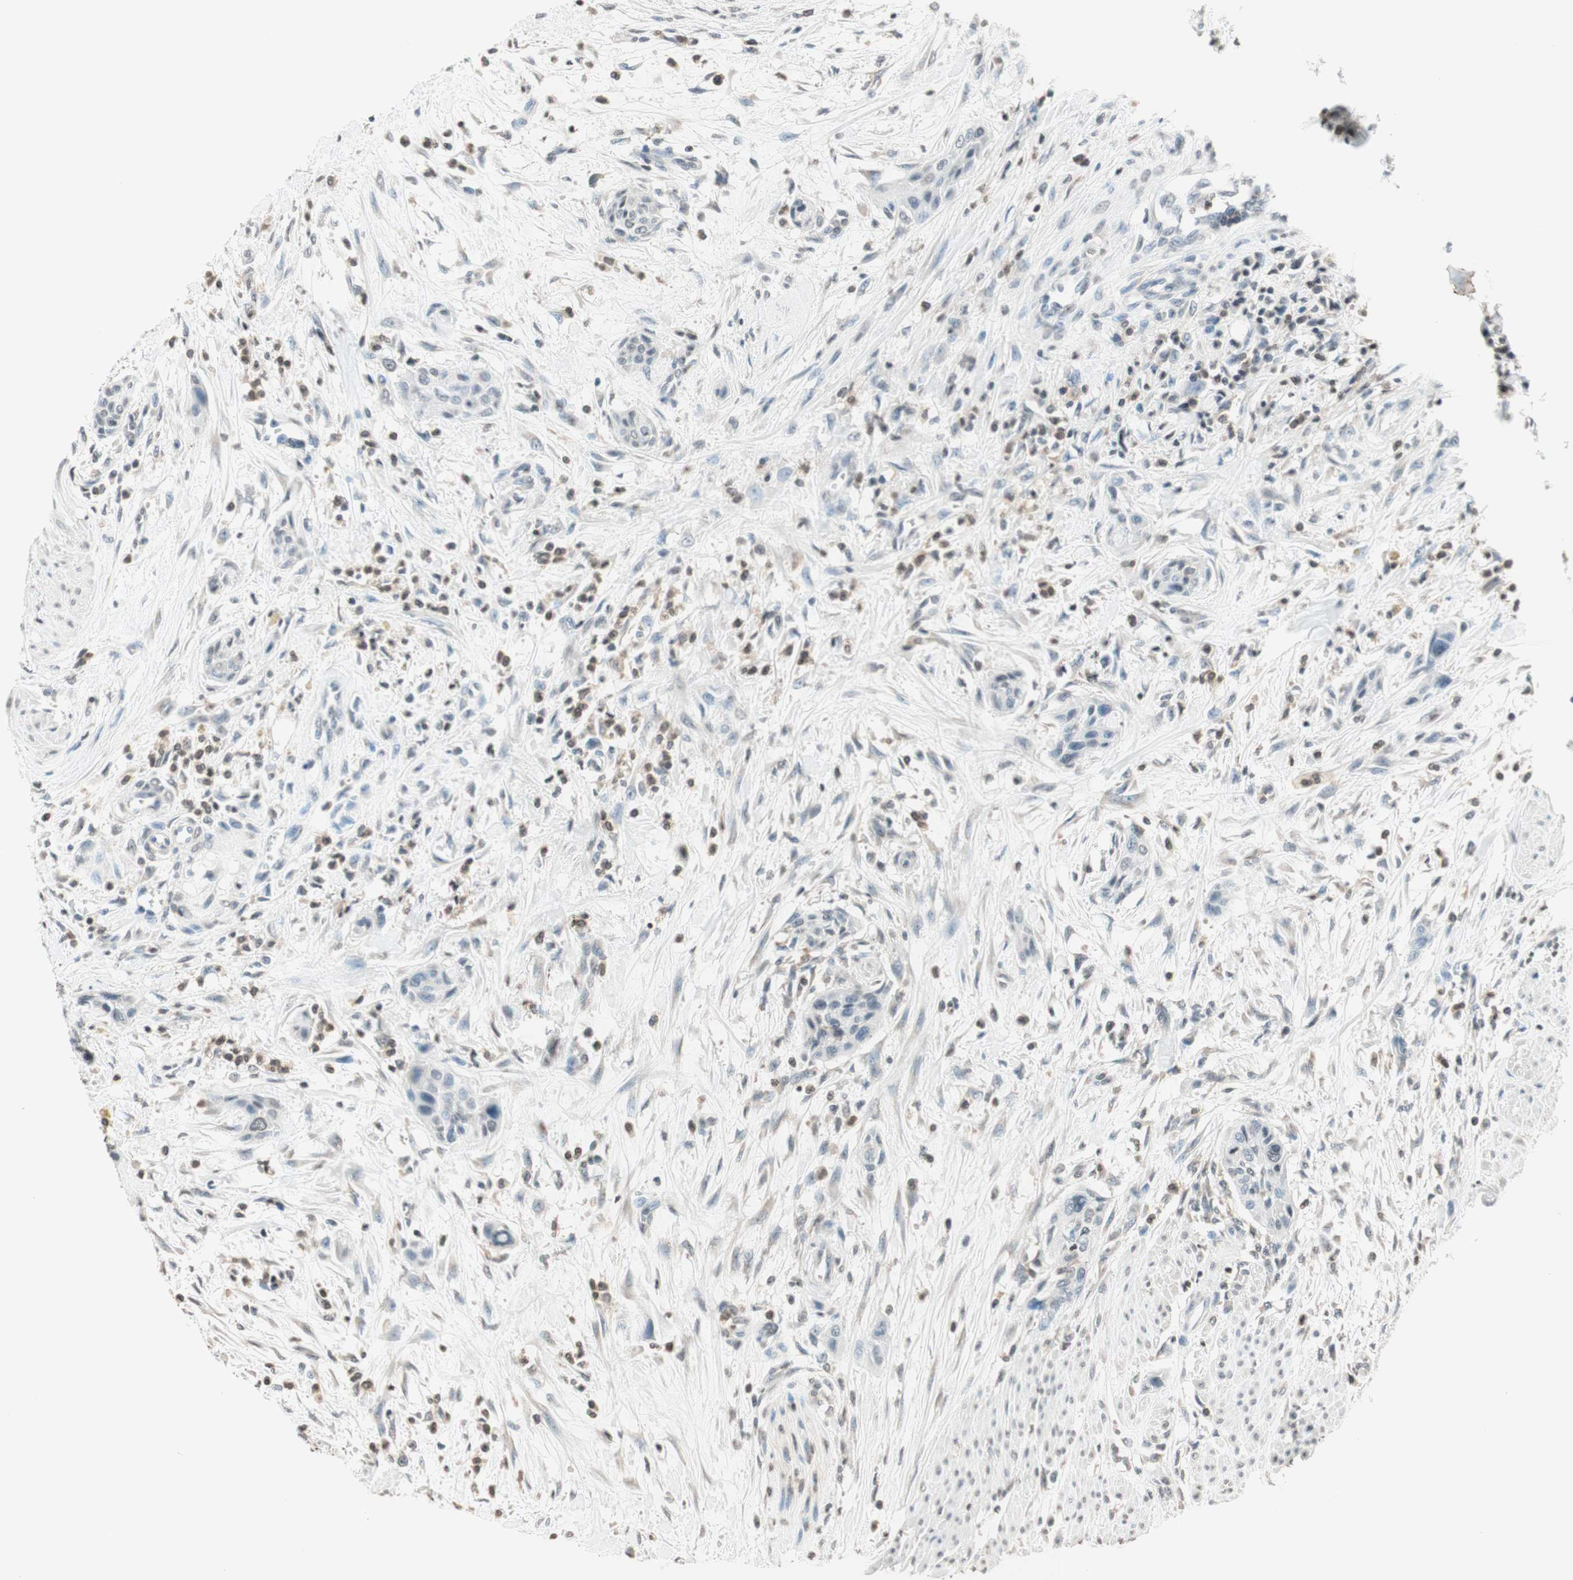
{"staining": {"intensity": "negative", "quantity": "none", "location": "none"}, "tissue": "urothelial cancer", "cell_type": "Tumor cells", "image_type": "cancer", "snomed": [{"axis": "morphology", "description": "Urothelial carcinoma, High grade"}, {"axis": "topography", "description": "Urinary bladder"}], "caption": "Immunohistochemistry (IHC) micrograph of human urothelial cancer stained for a protein (brown), which shows no expression in tumor cells.", "gene": "WIPF1", "patient": {"sex": "male", "age": 35}}